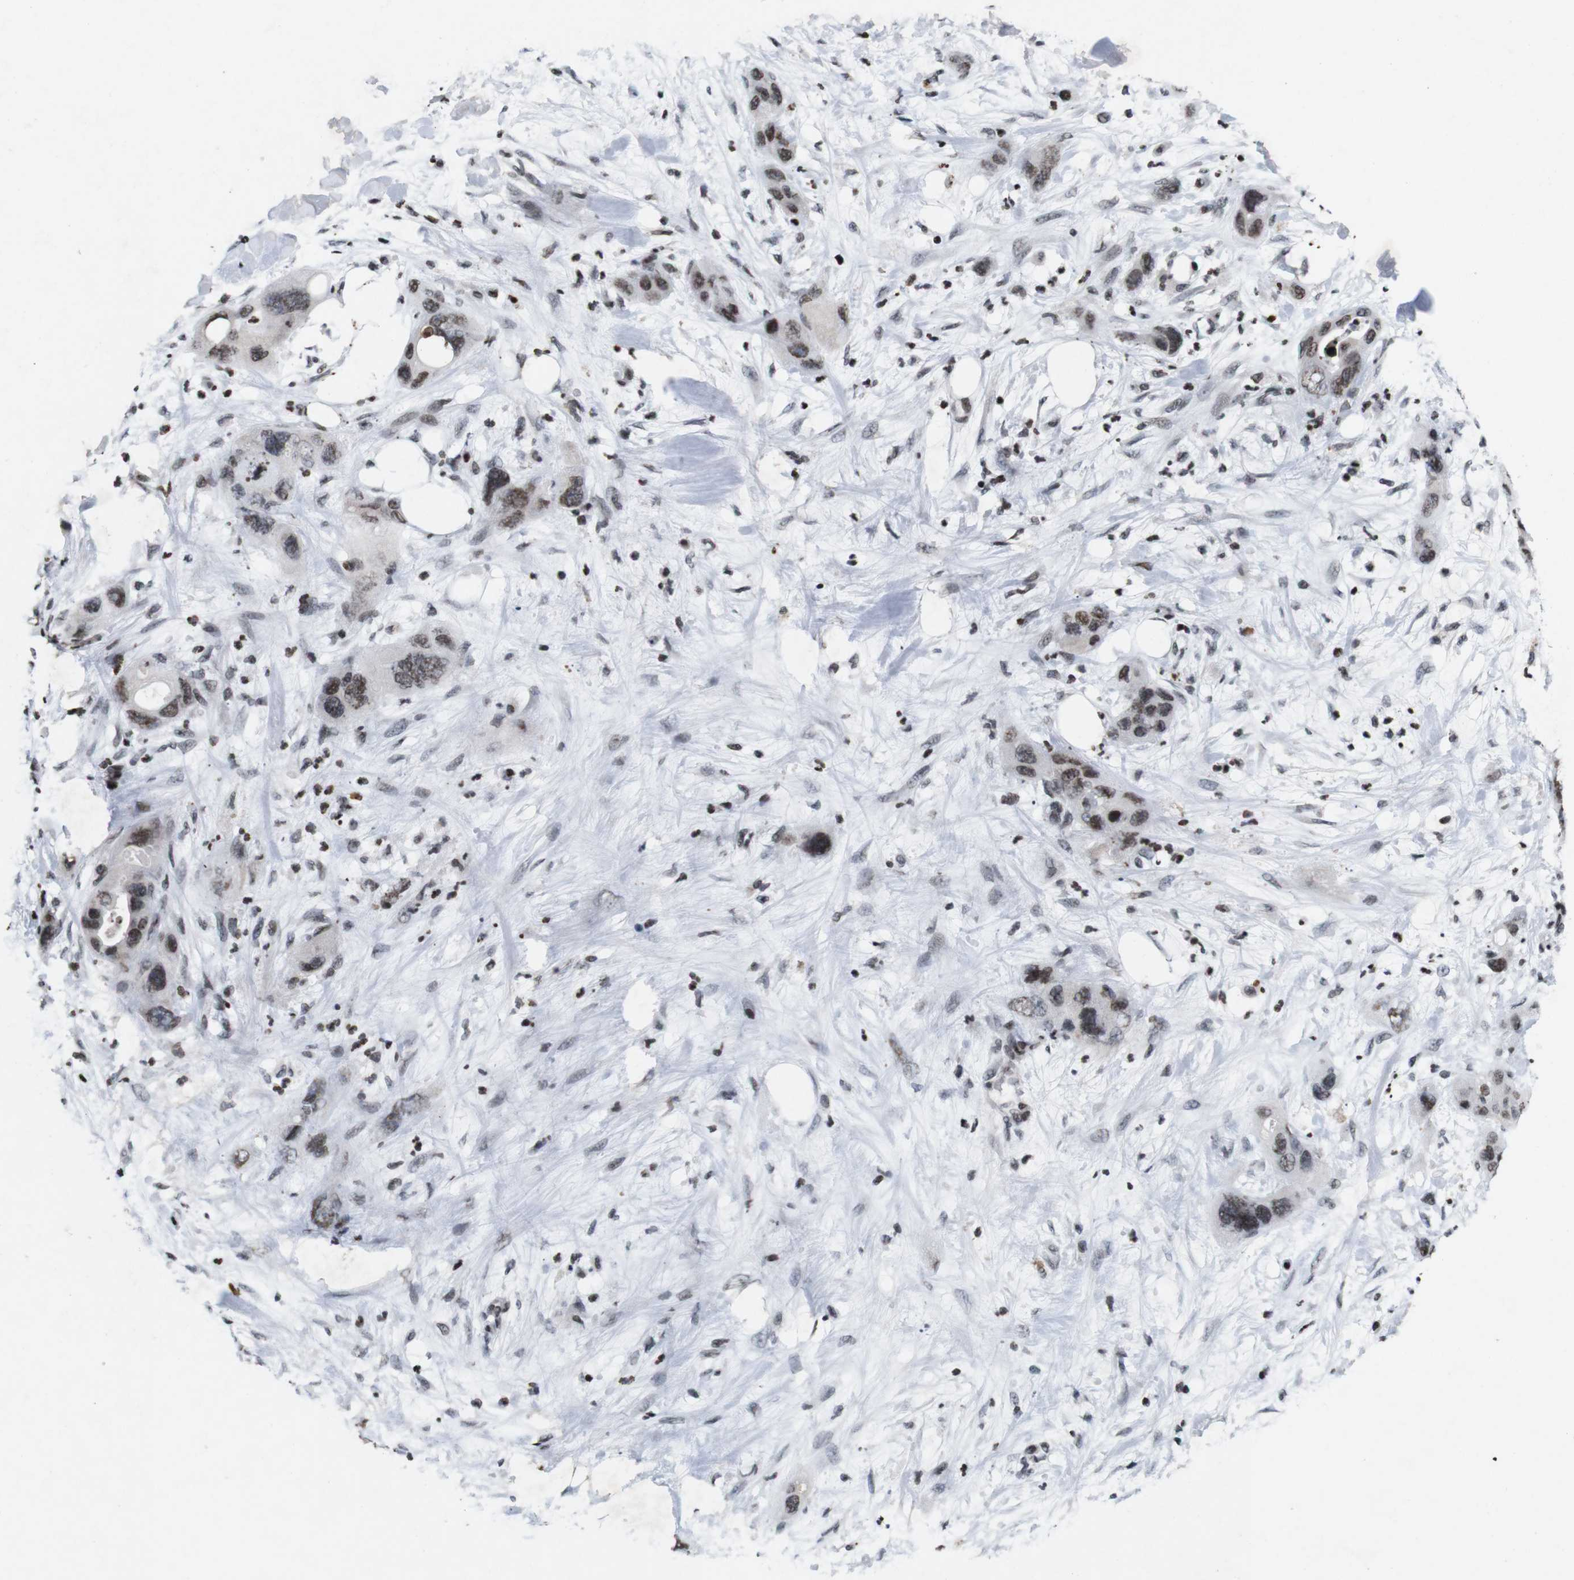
{"staining": {"intensity": "moderate", "quantity": ">75%", "location": "nuclear"}, "tissue": "pancreatic cancer", "cell_type": "Tumor cells", "image_type": "cancer", "snomed": [{"axis": "morphology", "description": "Adenocarcinoma, NOS"}, {"axis": "topography", "description": "Pancreas"}], "caption": "Pancreatic cancer stained for a protein demonstrates moderate nuclear positivity in tumor cells.", "gene": "MAGEH1", "patient": {"sex": "female", "age": 71}}